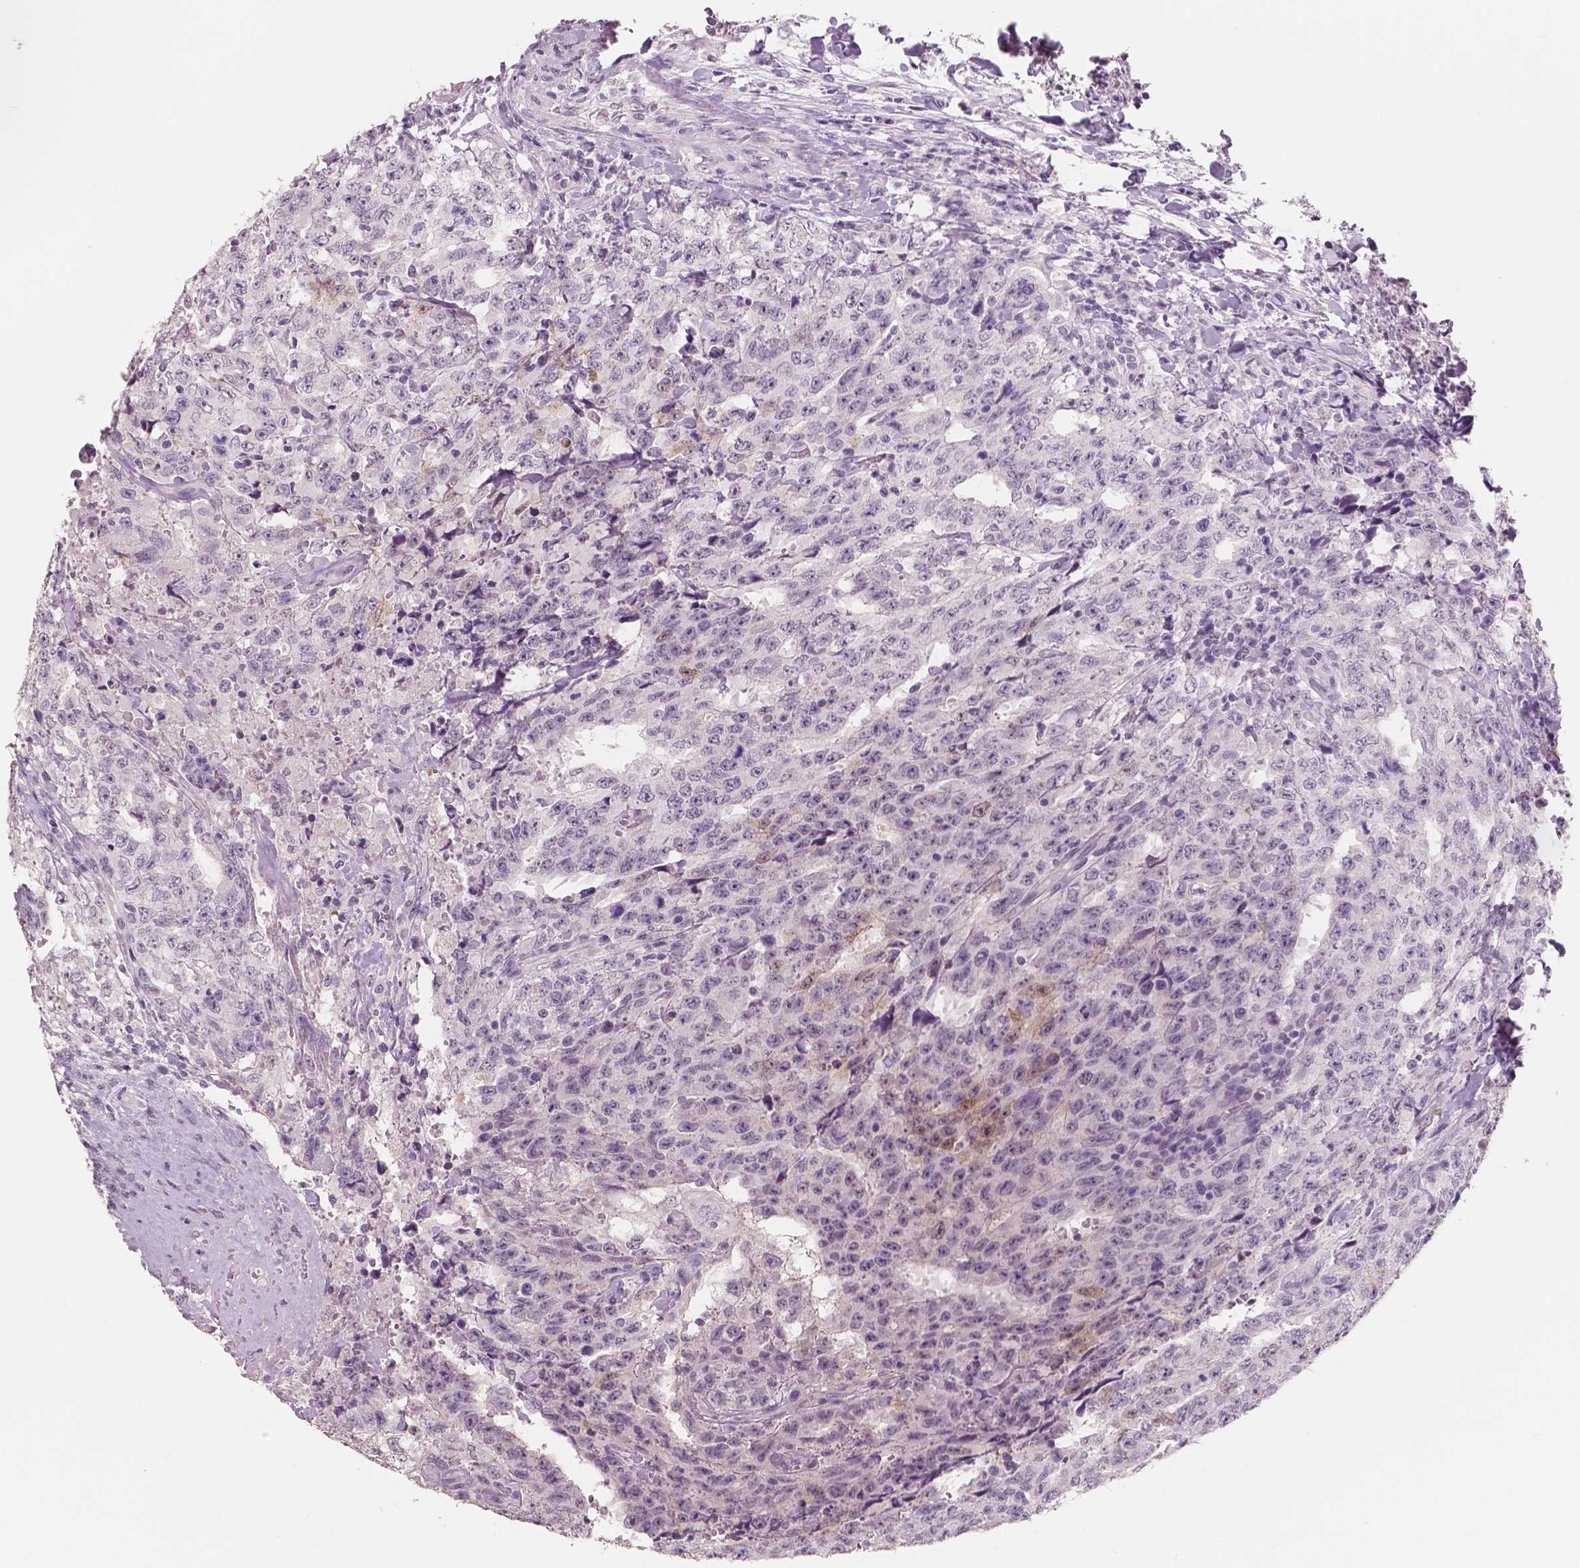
{"staining": {"intensity": "negative", "quantity": "none", "location": "none"}, "tissue": "testis cancer", "cell_type": "Tumor cells", "image_type": "cancer", "snomed": [{"axis": "morphology", "description": "Carcinoma, Embryonal, NOS"}, {"axis": "topography", "description": "Testis"}], "caption": "Immunohistochemical staining of embryonal carcinoma (testis) displays no significant staining in tumor cells. Brightfield microscopy of IHC stained with DAB (3,3'-diaminobenzidine) (brown) and hematoxylin (blue), captured at high magnification.", "gene": "NECAB1", "patient": {"sex": "male", "age": 24}}